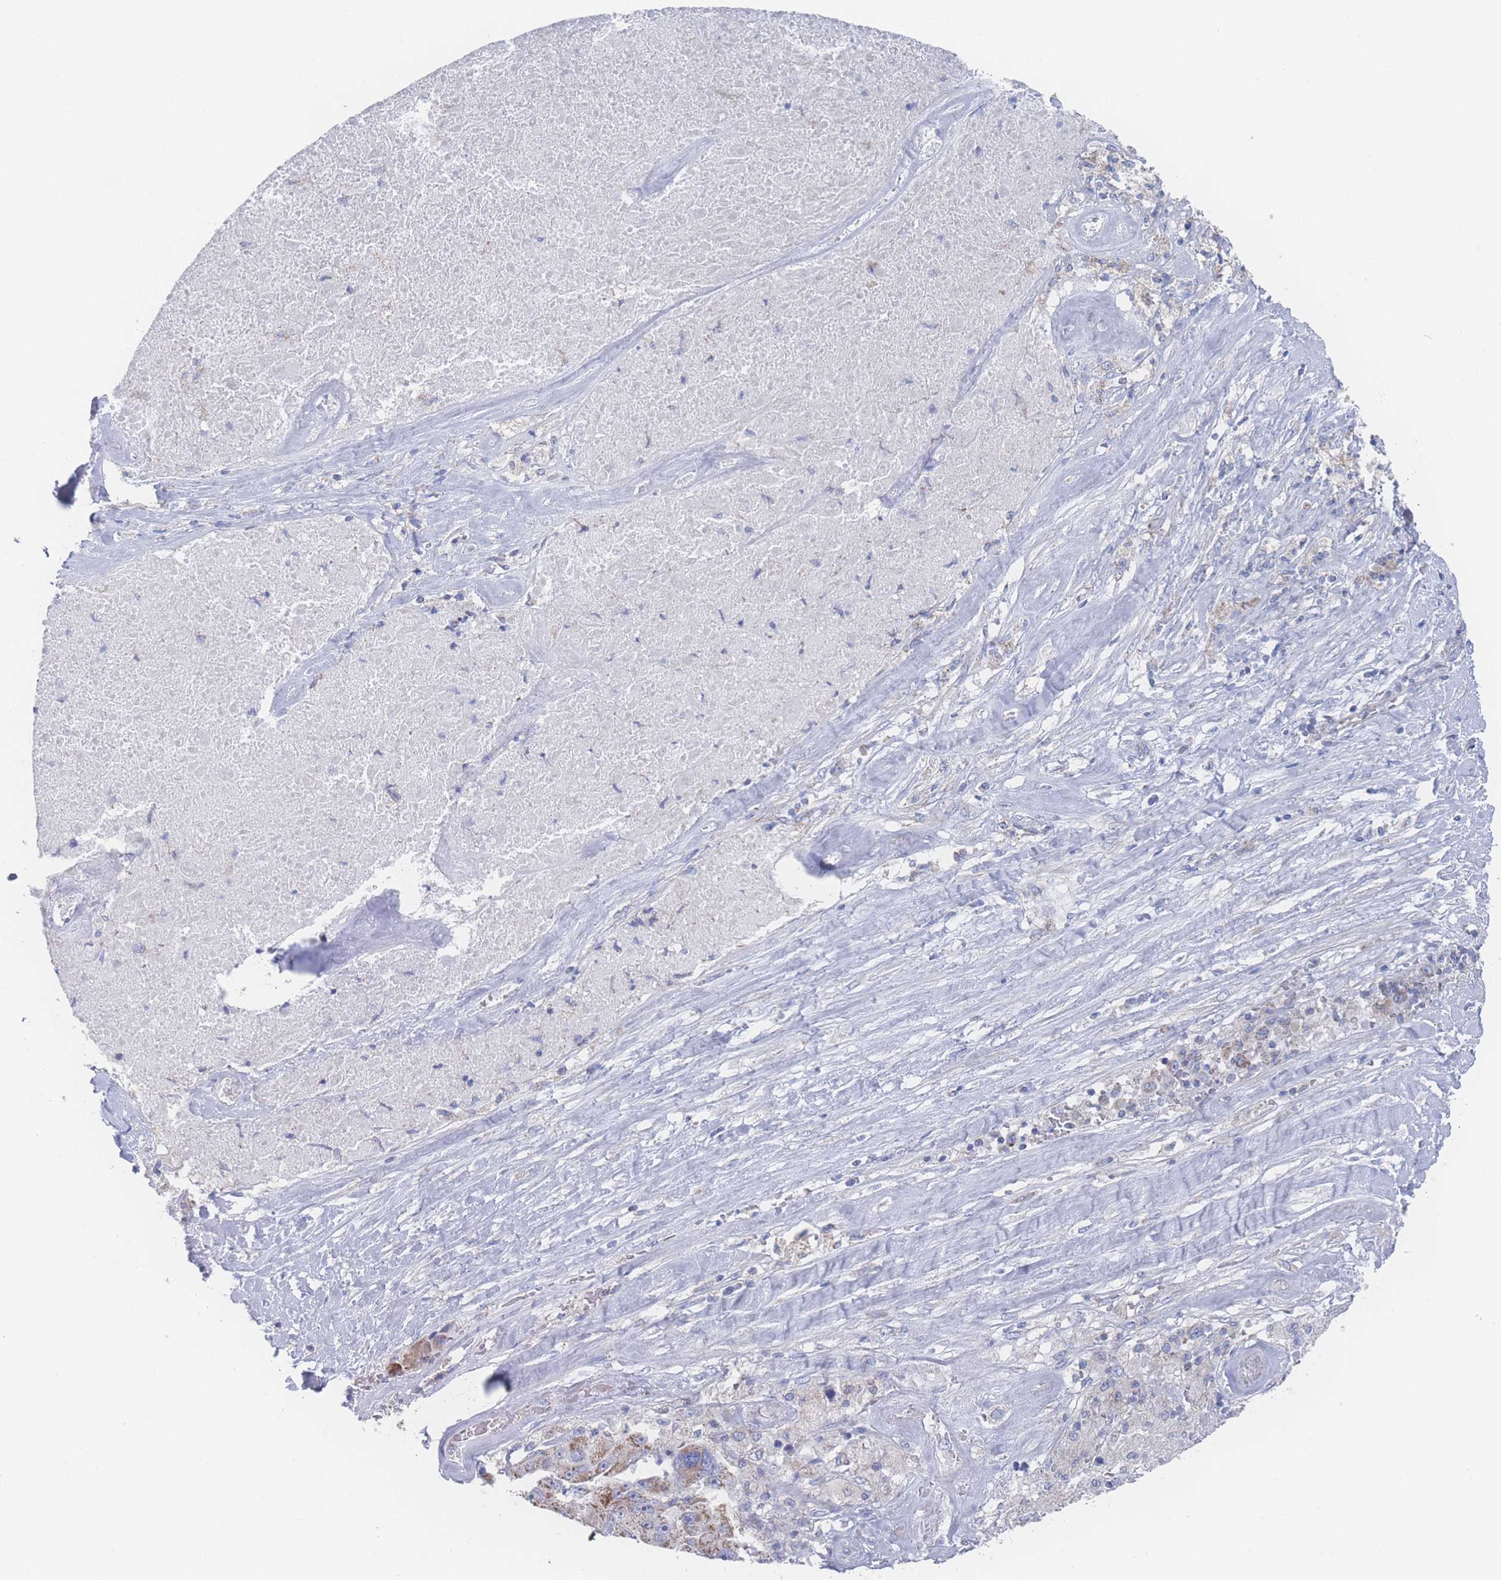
{"staining": {"intensity": "moderate", "quantity": ">75%", "location": "cytoplasmic/membranous"}, "tissue": "melanoma", "cell_type": "Tumor cells", "image_type": "cancer", "snomed": [{"axis": "morphology", "description": "Malignant melanoma, Metastatic site"}, {"axis": "topography", "description": "Lymph node"}], "caption": "A micrograph of human melanoma stained for a protein exhibits moderate cytoplasmic/membranous brown staining in tumor cells.", "gene": "SNPH", "patient": {"sex": "male", "age": 62}}